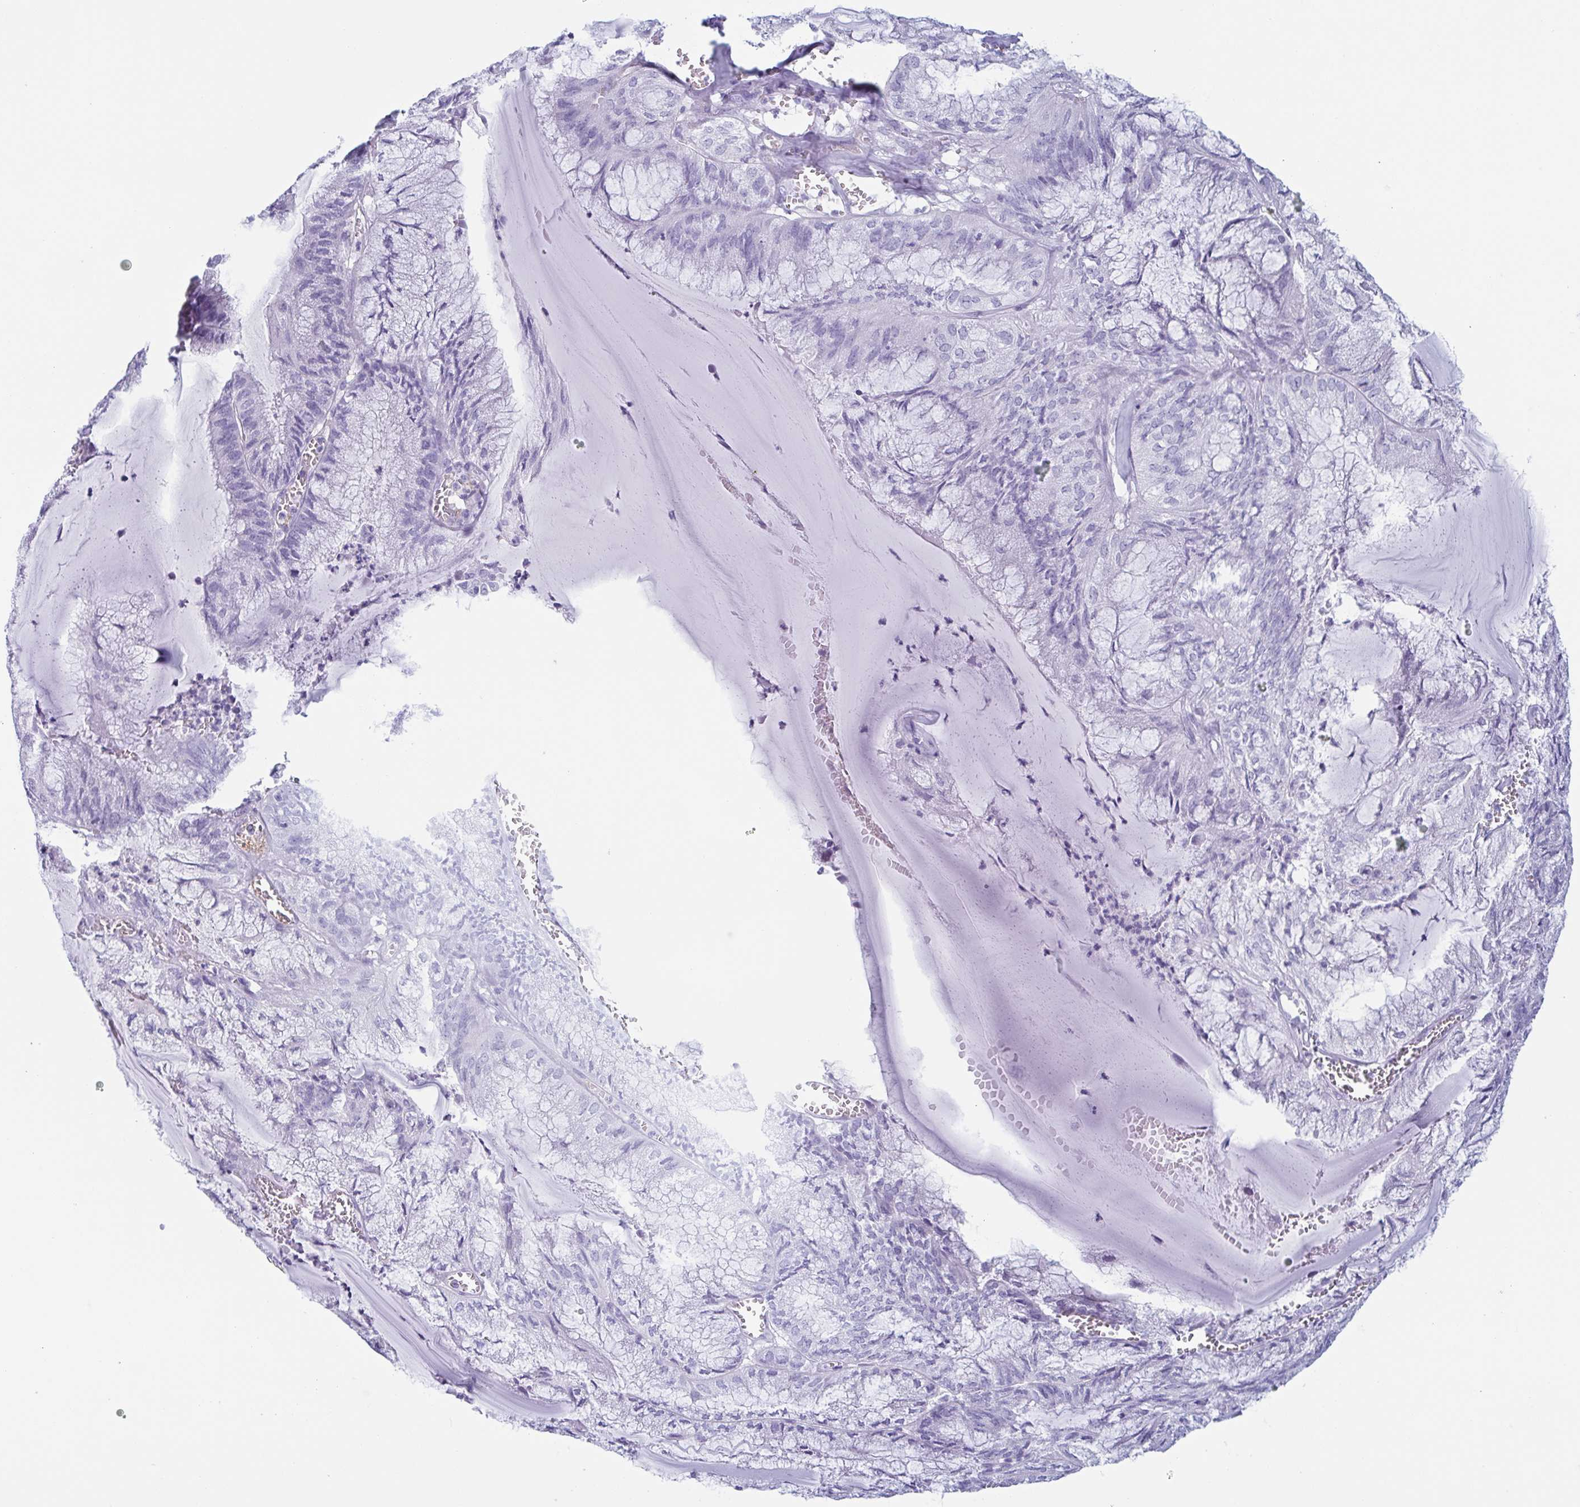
{"staining": {"intensity": "negative", "quantity": "none", "location": "none"}, "tissue": "endometrial cancer", "cell_type": "Tumor cells", "image_type": "cancer", "snomed": [{"axis": "morphology", "description": "Carcinoma, NOS"}, {"axis": "topography", "description": "Endometrium"}], "caption": "The IHC photomicrograph has no significant expression in tumor cells of endometrial cancer tissue. The staining was performed using DAB (3,3'-diaminobenzidine) to visualize the protein expression in brown, while the nuclei were stained in blue with hematoxylin (Magnification: 20x).", "gene": "LYRM2", "patient": {"sex": "female", "age": 62}}